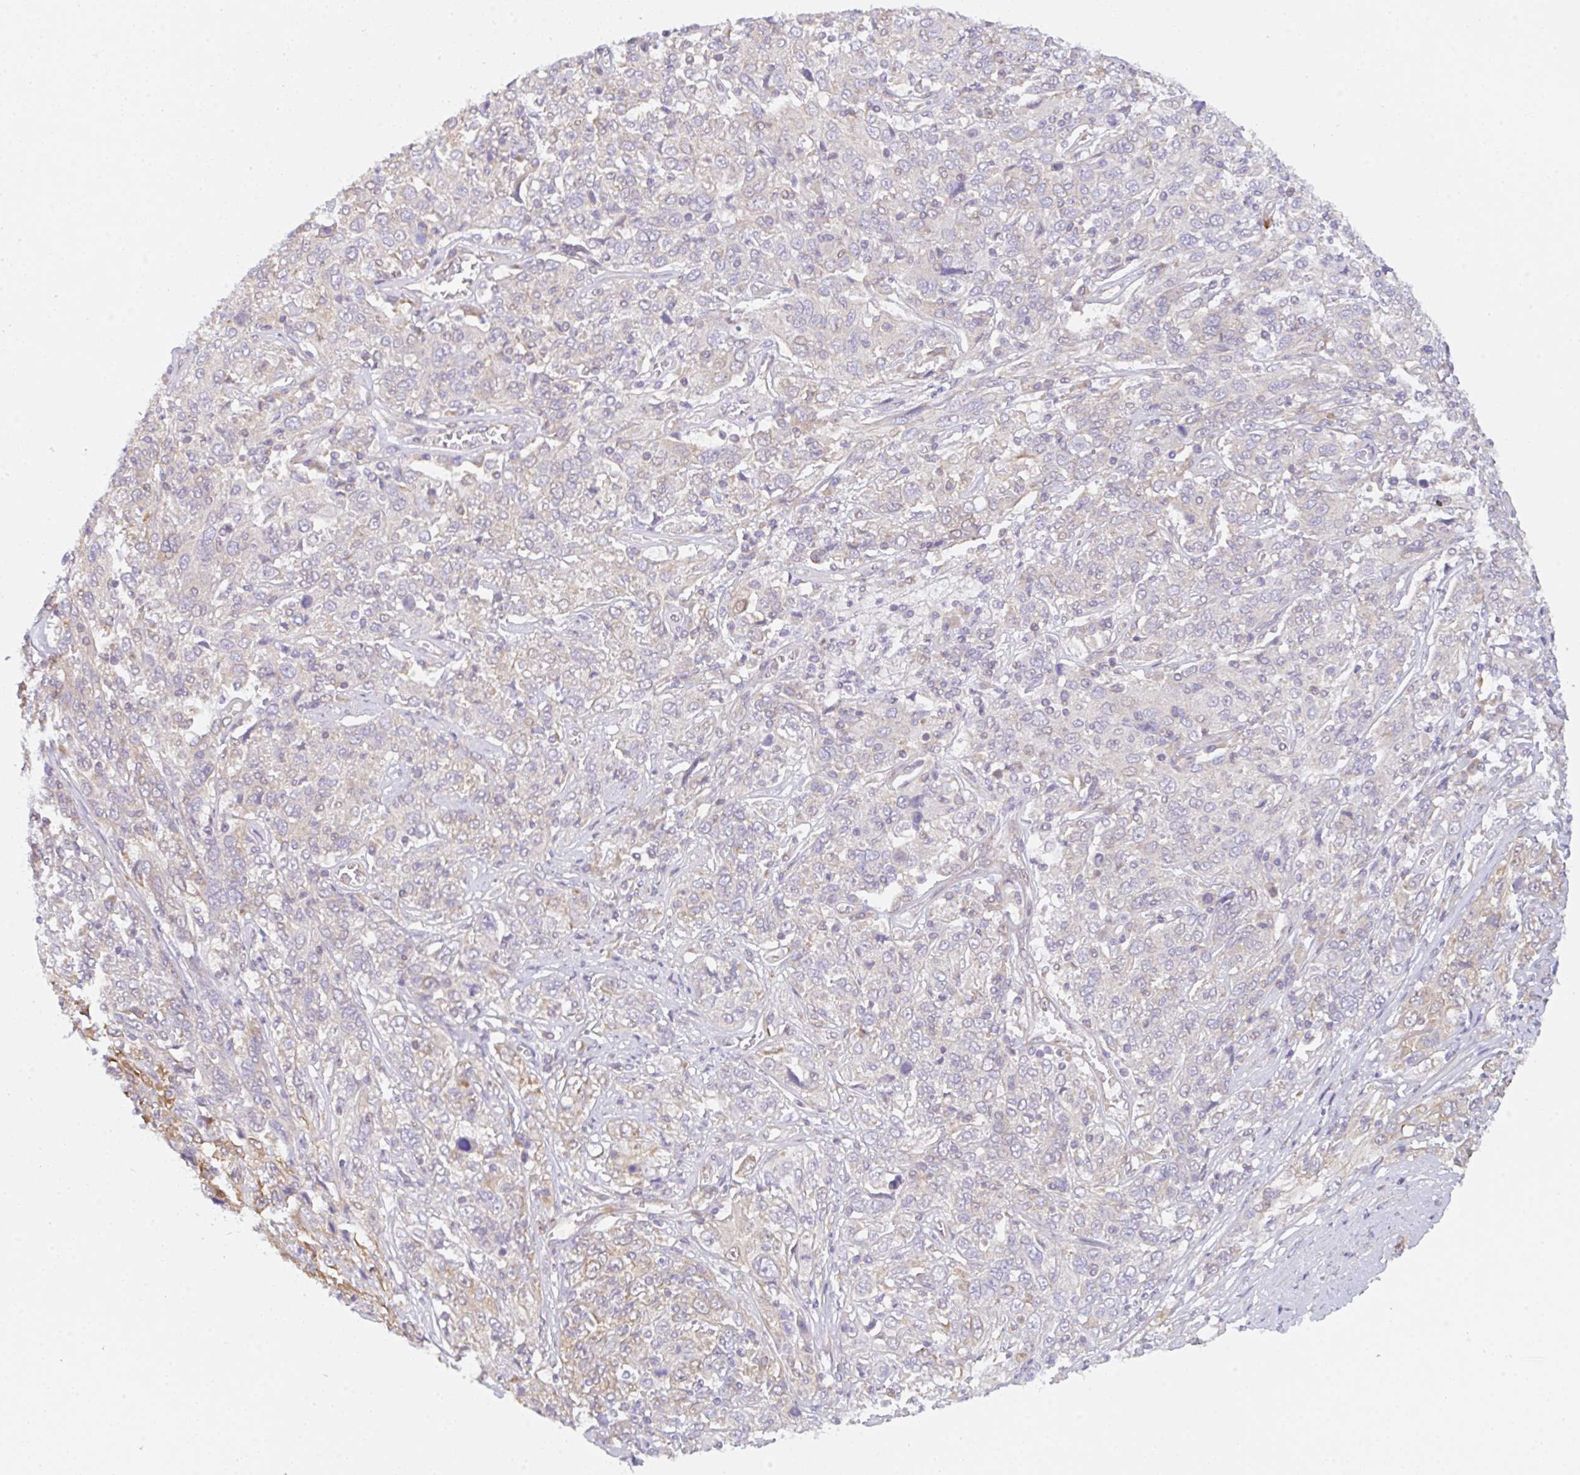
{"staining": {"intensity": "negative", "quantity": "none", "location": "none"}, "tissue": "cervical cancer", "cell_type": "Tumor cells", "image_type": "cancer", "snomed": [{"axis": "morphology", "description": "Squamous cell carcinoma, NOS"}, {"axis": "topography", "description": "Cervix"}], "caption": "This photomicrograph is of cervical cancer stained with immunohistochemistry to label a protein in brown with the nuclei are counter-stained blue. There is no expression in tumor cells.", "gene": "TBPL2", "patient": {"sex": "female", "age": 46}}